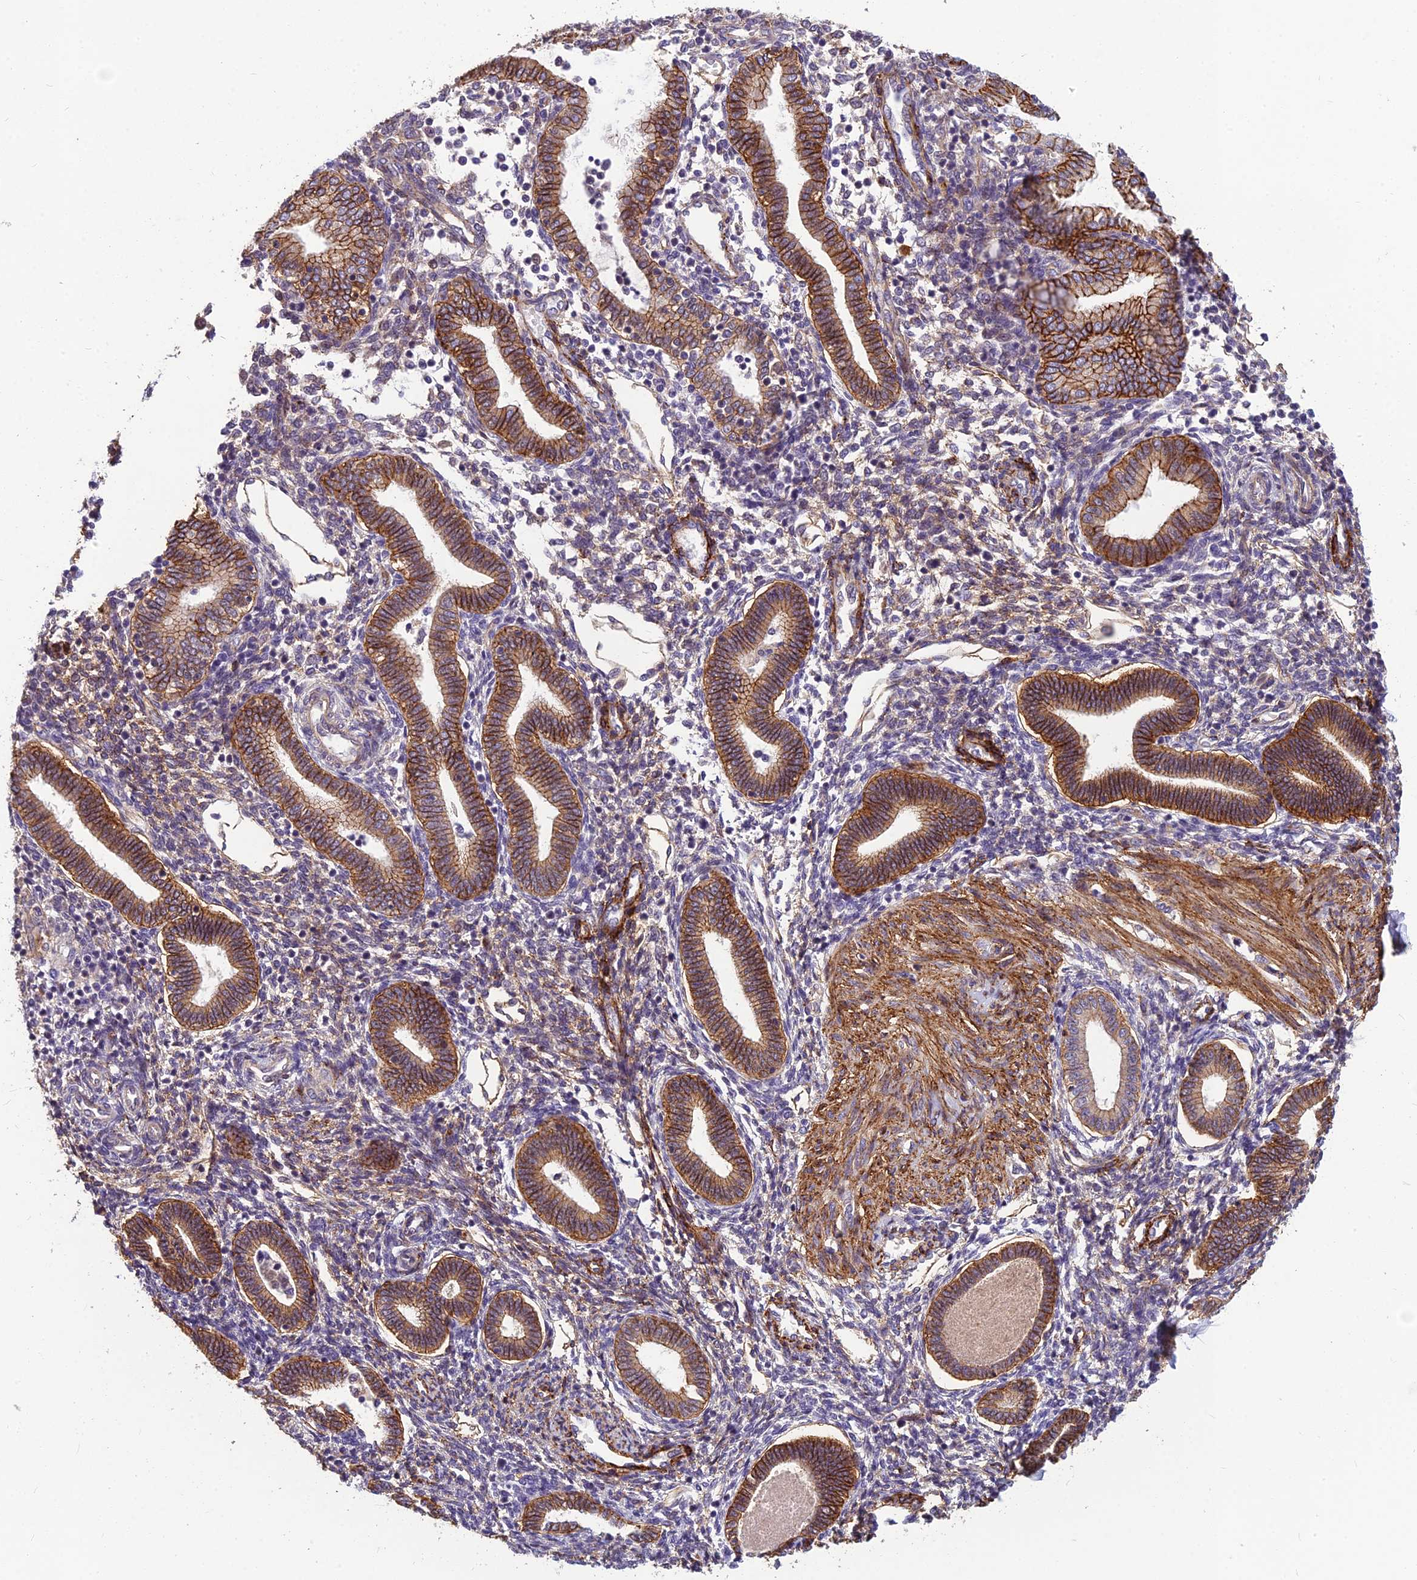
{"staining": {"intensity": "moderate", "quantity": "<25%", "location": "cytoplasmic/membranous"}, "tissue": "endometrium", "cell_type": "Cells in endometrial stroma", "image_type": "normal", "snomed": [{"axis": "morphology", "description": "Normal tissue, NOS"}, {"axis": "topography", "description": "Endometrium"}], "caption": "IHC of benign endometrium exhibits low levels of moderate cytoplasmic/membranous positivity in about <25% of cells in endometrial stroma.", "gene": "TSPAN15", "patient": {"sex": "female", "age": 53}}